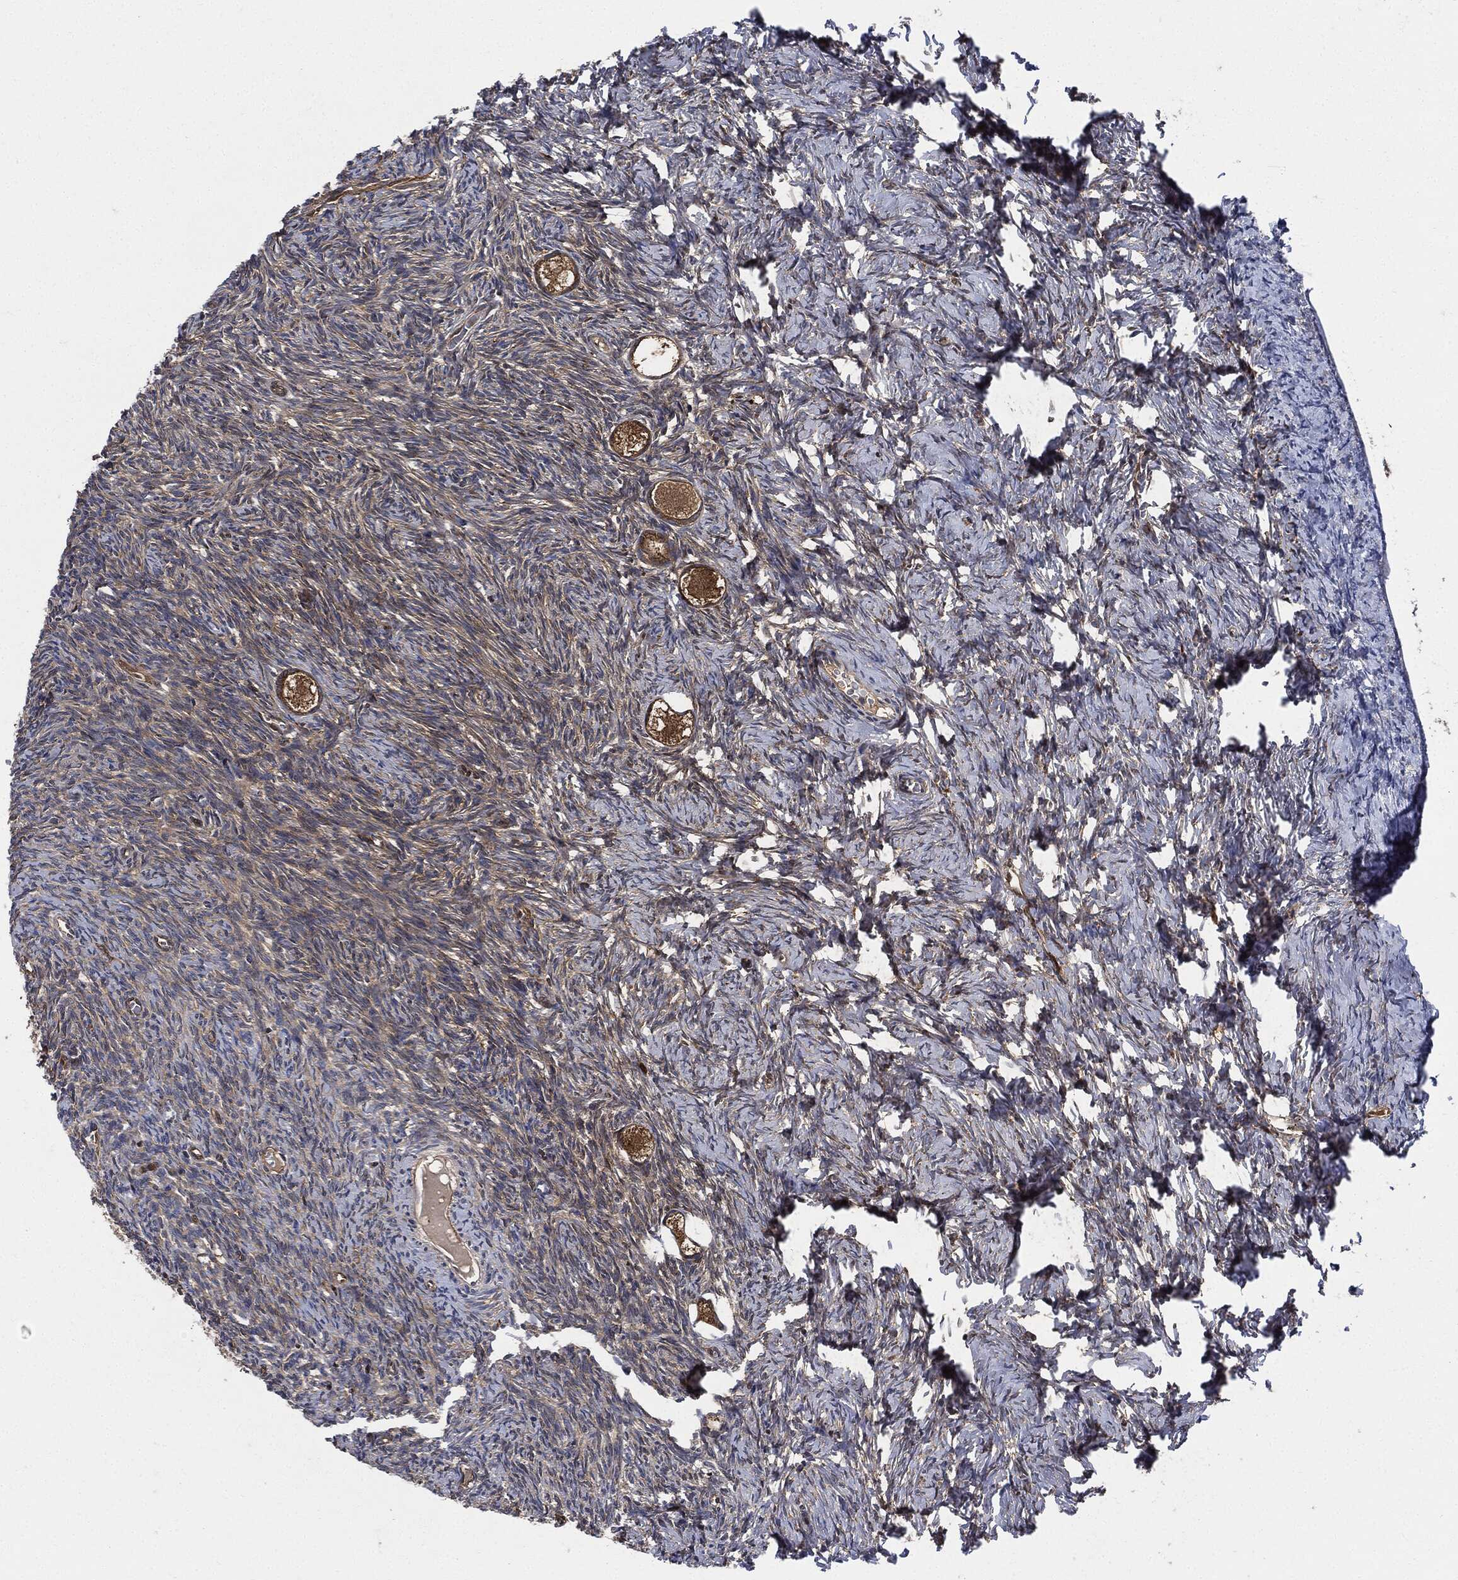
{"staining": {"intensity": "strong", "quantity": ">75%", "location": "cytoplasmic/membranous"}, "tissue": "ovary", "cell_type": "Follicle cells", "image_type": "normal", "snomed": [{"axis": "morphology", "description": "Normal tissue, NOS"}, {"axis": "topography", "description": "Ovary"}], "caption": "Immunohistochemical staining of benign human ovary demonstrates >75% levels of strong cytoplasmic/membranous protein expression in approximately >75% of follicle cells.", "gene": "XPNPEP1", "patient": {"sex": "female", "age": 27}}